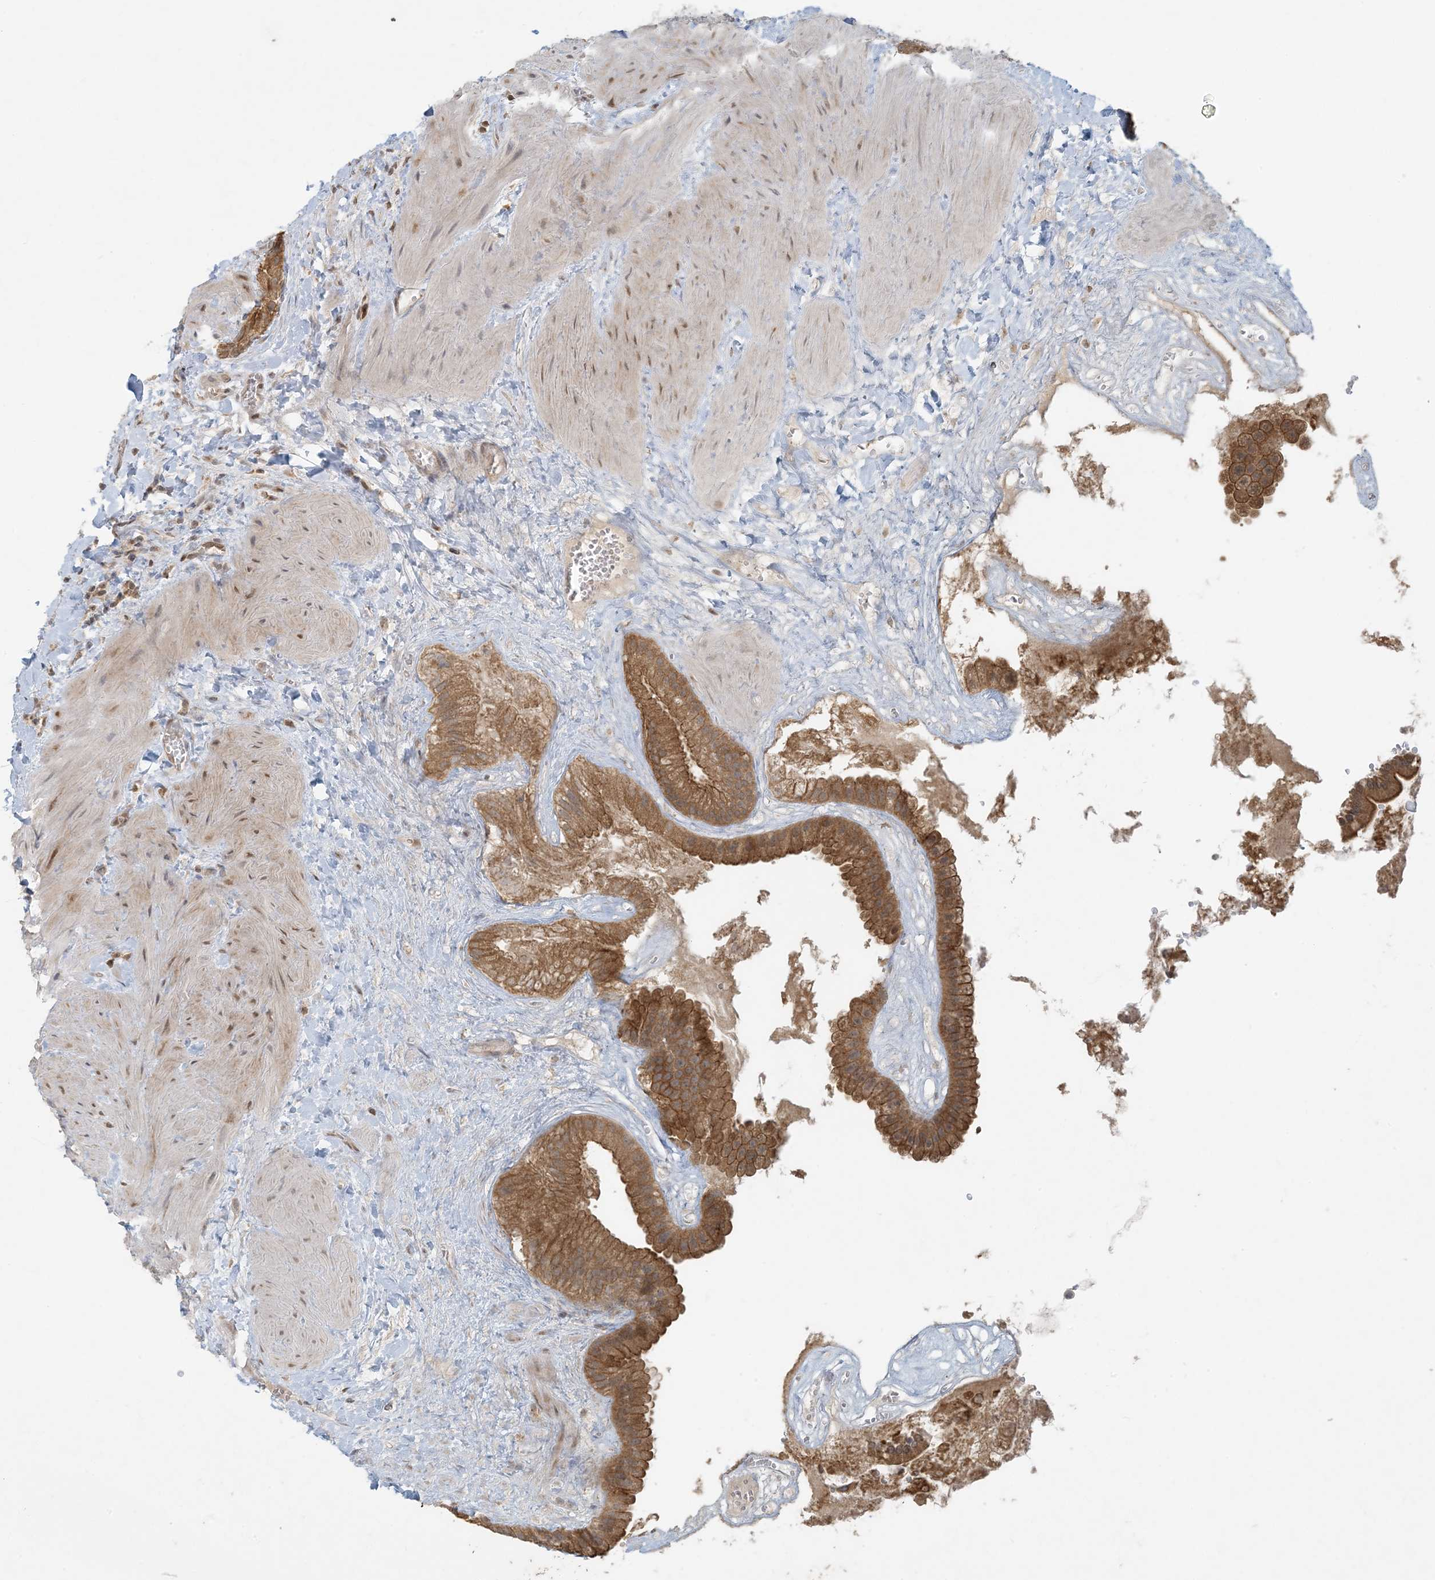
{"staining": {"intensity": "moderate", "quantity": ">75%", "location": "cytoplasmic/membranous"}, "tissue": "gallbladder", "cell_type": "Glandular cells", "image_type": "normal", "snomed": [{"axis": "morphology", "description": "Normal tissue, NOS"}, {"axis": "topography", "description": "Gallbladder"}], "caption": "Gallbladder stained with DAB (3,3'-diaminobenzidine) IHC exhibits medium levels of moderate cytoplasmic/membranous positivity in about >75% of glandular cells. (IHC, brightfield microscopy, high magnification).", "gene": "BCORL1", "patient": {"sex": "male", "age": 55}}